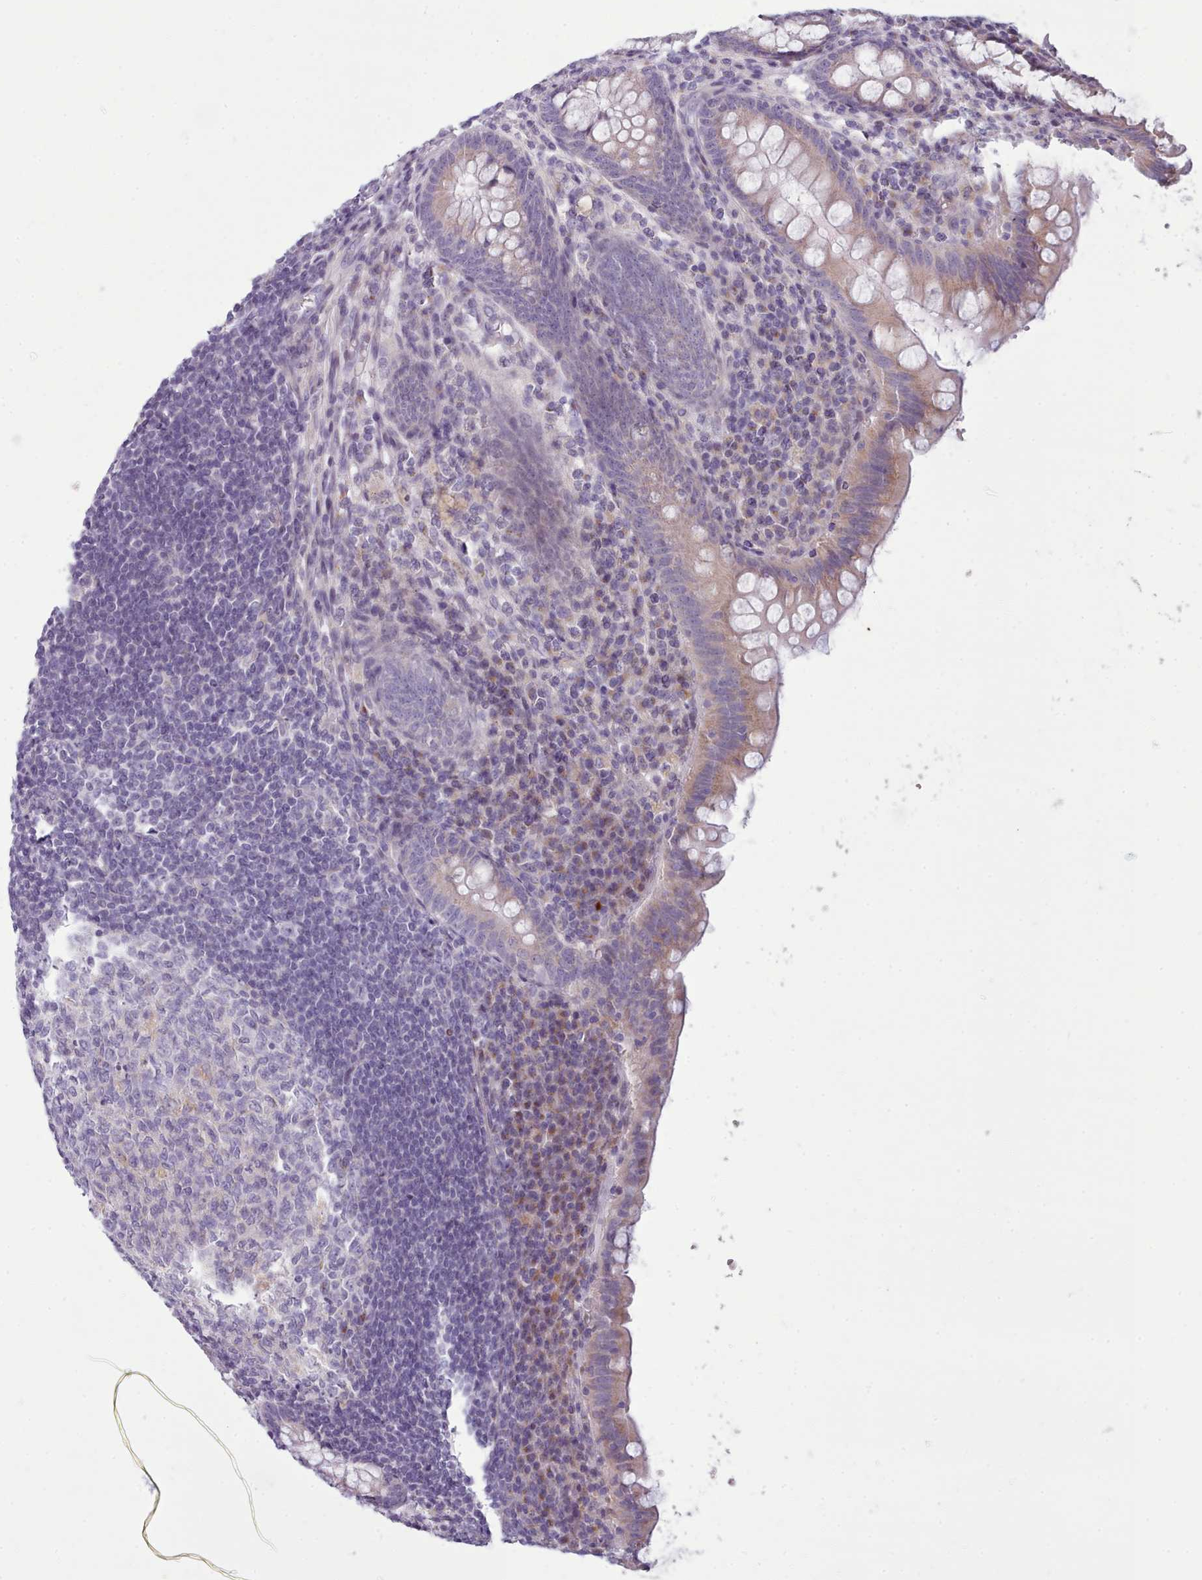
{"staining": {"intensity": "moderate", "quantity": "25%-75%", "location": "cytoplasmic/membranous"}, "tissue": "appendix", "cell_type": "Glandular cells", "image_type": "normal", "snomed": [{"axis": "morphology", "description": "Normal tissue, NOS"}, {"axis": "topography", "description": "Appendix"}], "caption": "Appendix stained with a protein marker displays moderate staining in glandular cells.", "gene": "MYRFL", "patient": {"sex": "female", "age": 33}}